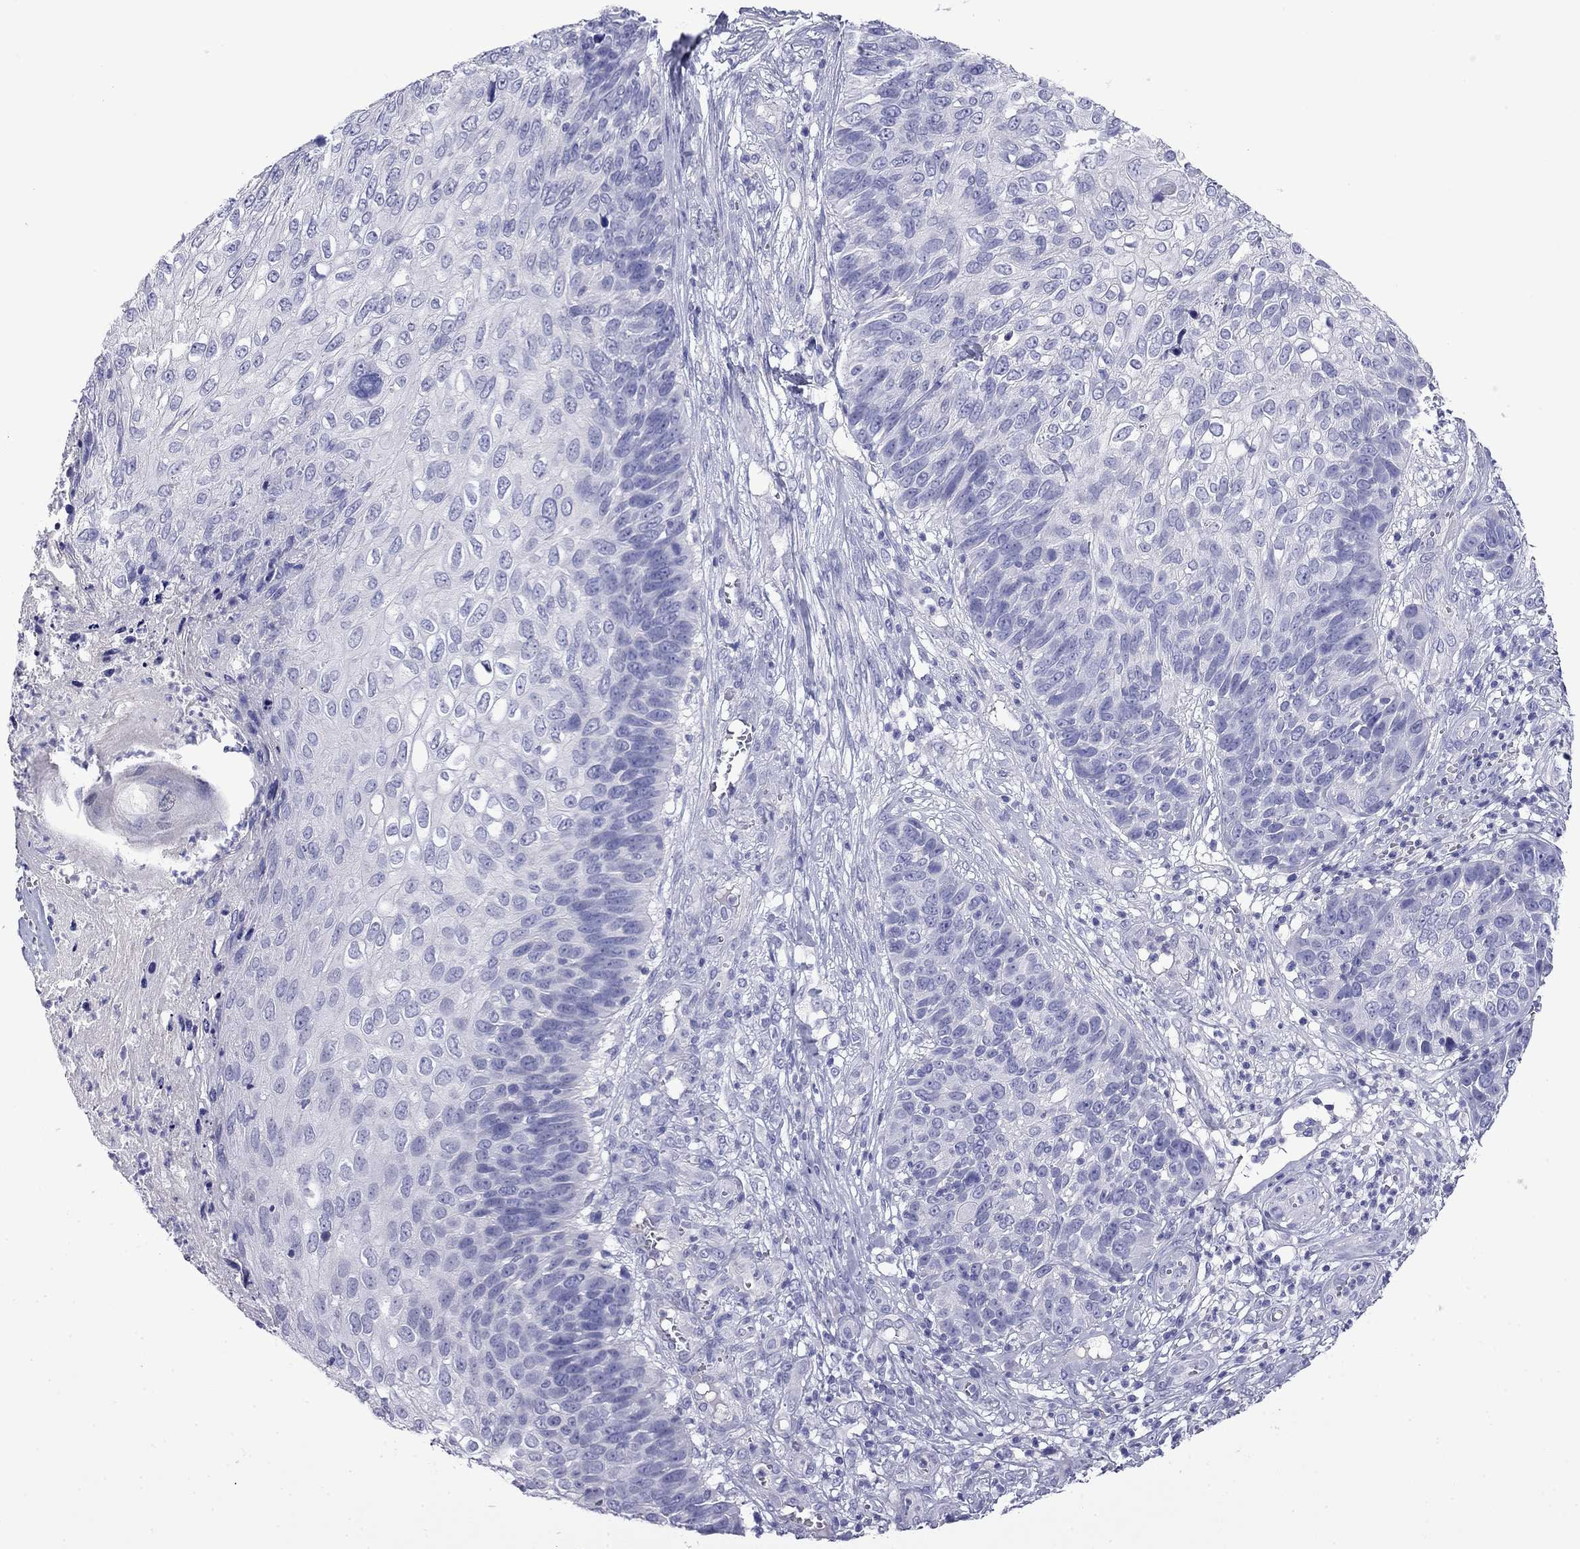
{"staining": {"intensity": "negative", "quantity": "none", "location": "none"}, "tissue": "skin cancer", "cell_type": "Tumor cells", "image_type": "cancer", "snomed": [{"axis": "morphology", "description": "Squamous cell carcinoma, NOS"}, {"axis": "topography", "description": "Skin"}], "caption": "This is an IHC photomicrograph of squamous cell carcinoma (skin). There is no staining in tumor cells.", "gene": "MYO15A", "patient": {"sex": "male", "age": 92}}